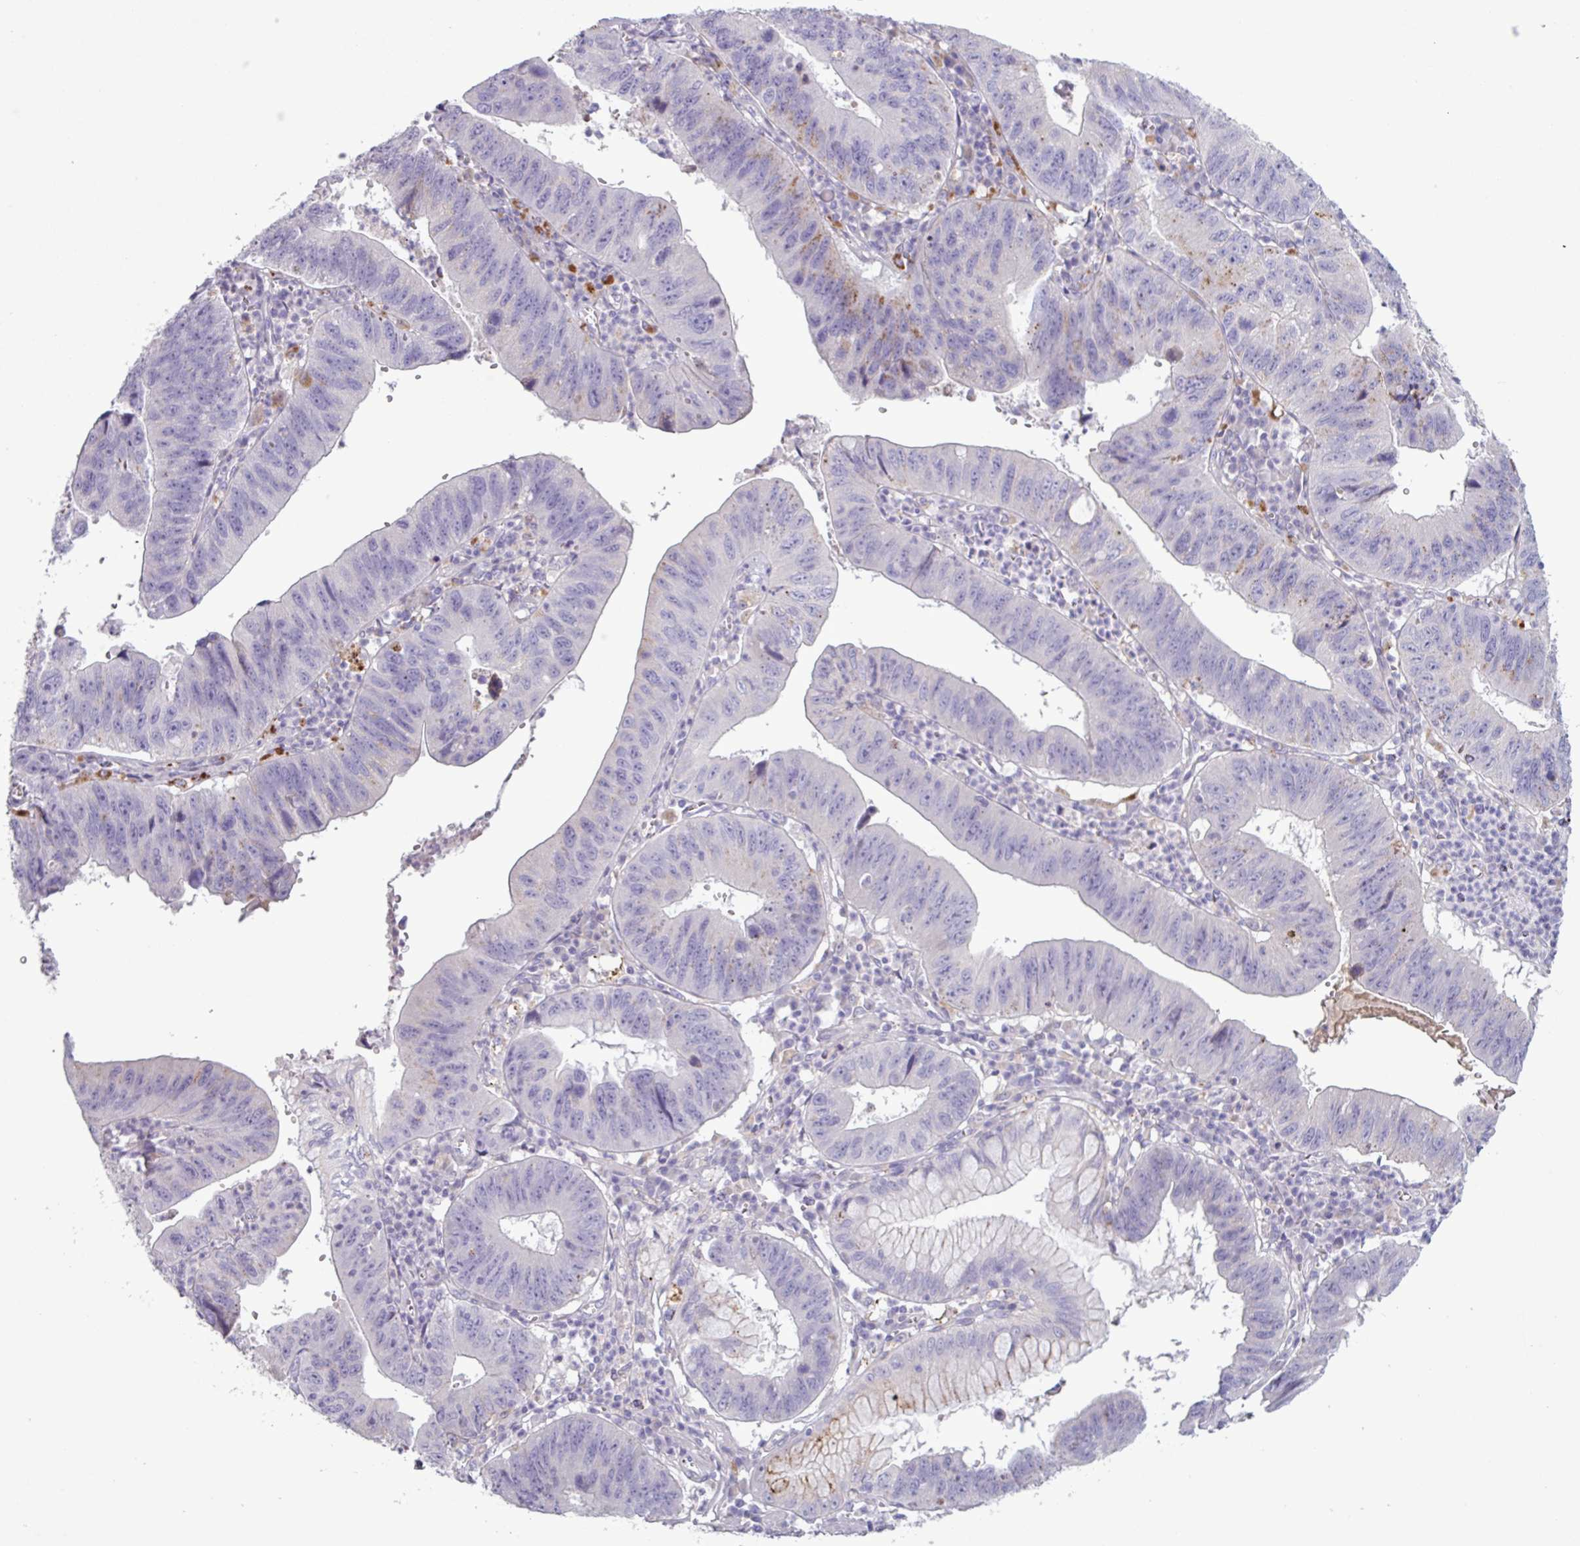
{"staining": {"intensity": "moderate", "quantity": "<25%", "location": "cytoplasmic/membranous"}, "tissue": "stomach cancer", "cell_type": "Tumor cells", "image_type": "cancer", "snomed": [{"axis": "morphology", "description": "Adenocarcinoma, NOS"}, {"axis": "topography", "description": "Stomach"}], "caption": "A low amount of moderate cytoplasmic/membranous staining is present in about <25% of tumor cells in adenocarcinoma (stomach) tissue.", "gene": "C4B", "patient": {"sex": "male", "age": 59}}